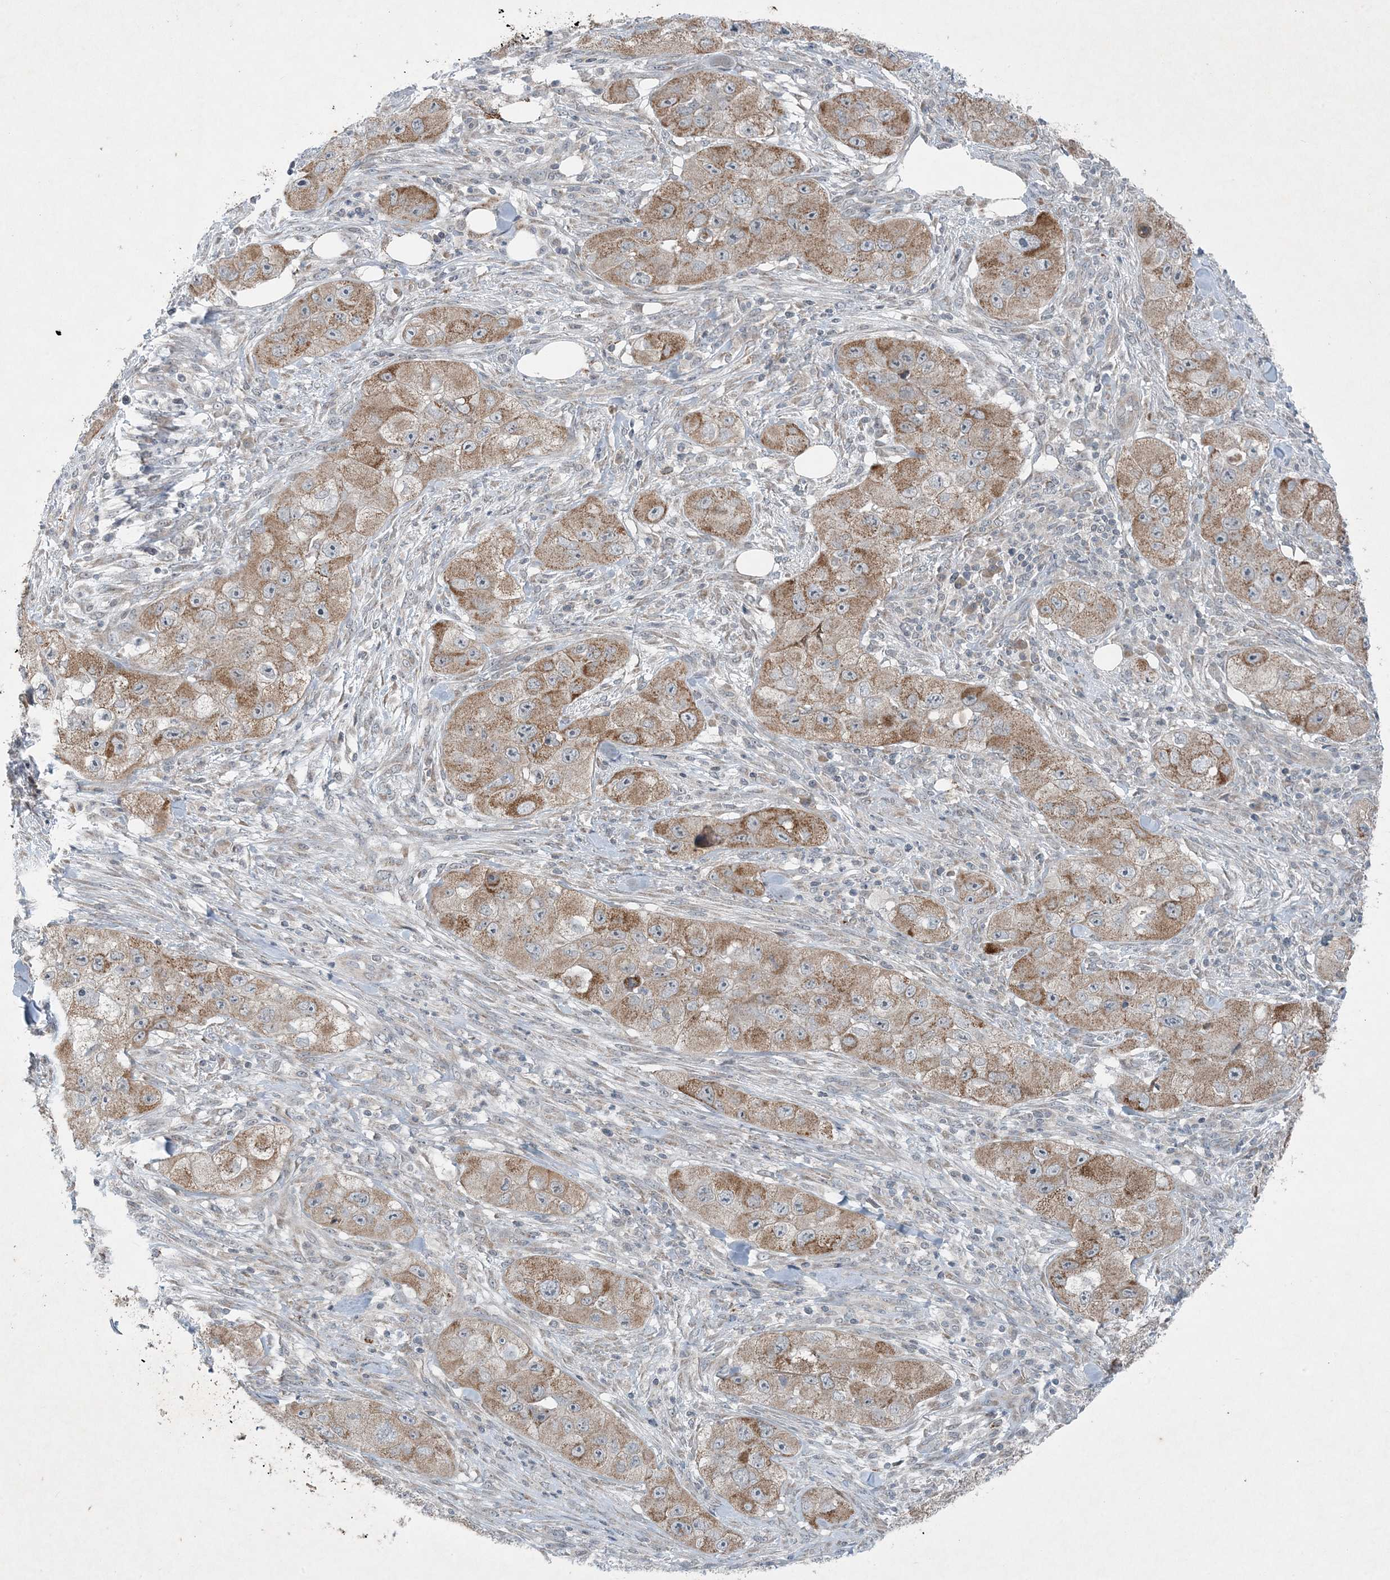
{"staining": {"intensity": "moderate", "quantity": ">75%", "location": "cytoplasmic/membranous"}, "tissue": "skin cancer", "cell_type": "Tumor cells", "image_type": "cancer", "snomed": [{"axis": "morphology", "description": "Squamous cell carcinoma, NOS"}, {"axis": "topography", "description": "Skin"}, {"axis": "topography", "description": "Subcutis"}], "caption": "Skin cancer tissue reveals moderate cytoplasmic/membranous positivity in approximately >75% of tumor cells, visualized by immunohistochemistry. The staining was performed using DAB, with brown indicating positive protein expression. Nuclei are stained blue with hematoxylin.", "gene": "PC", "patient": {"sex": "male", "age": 73}}